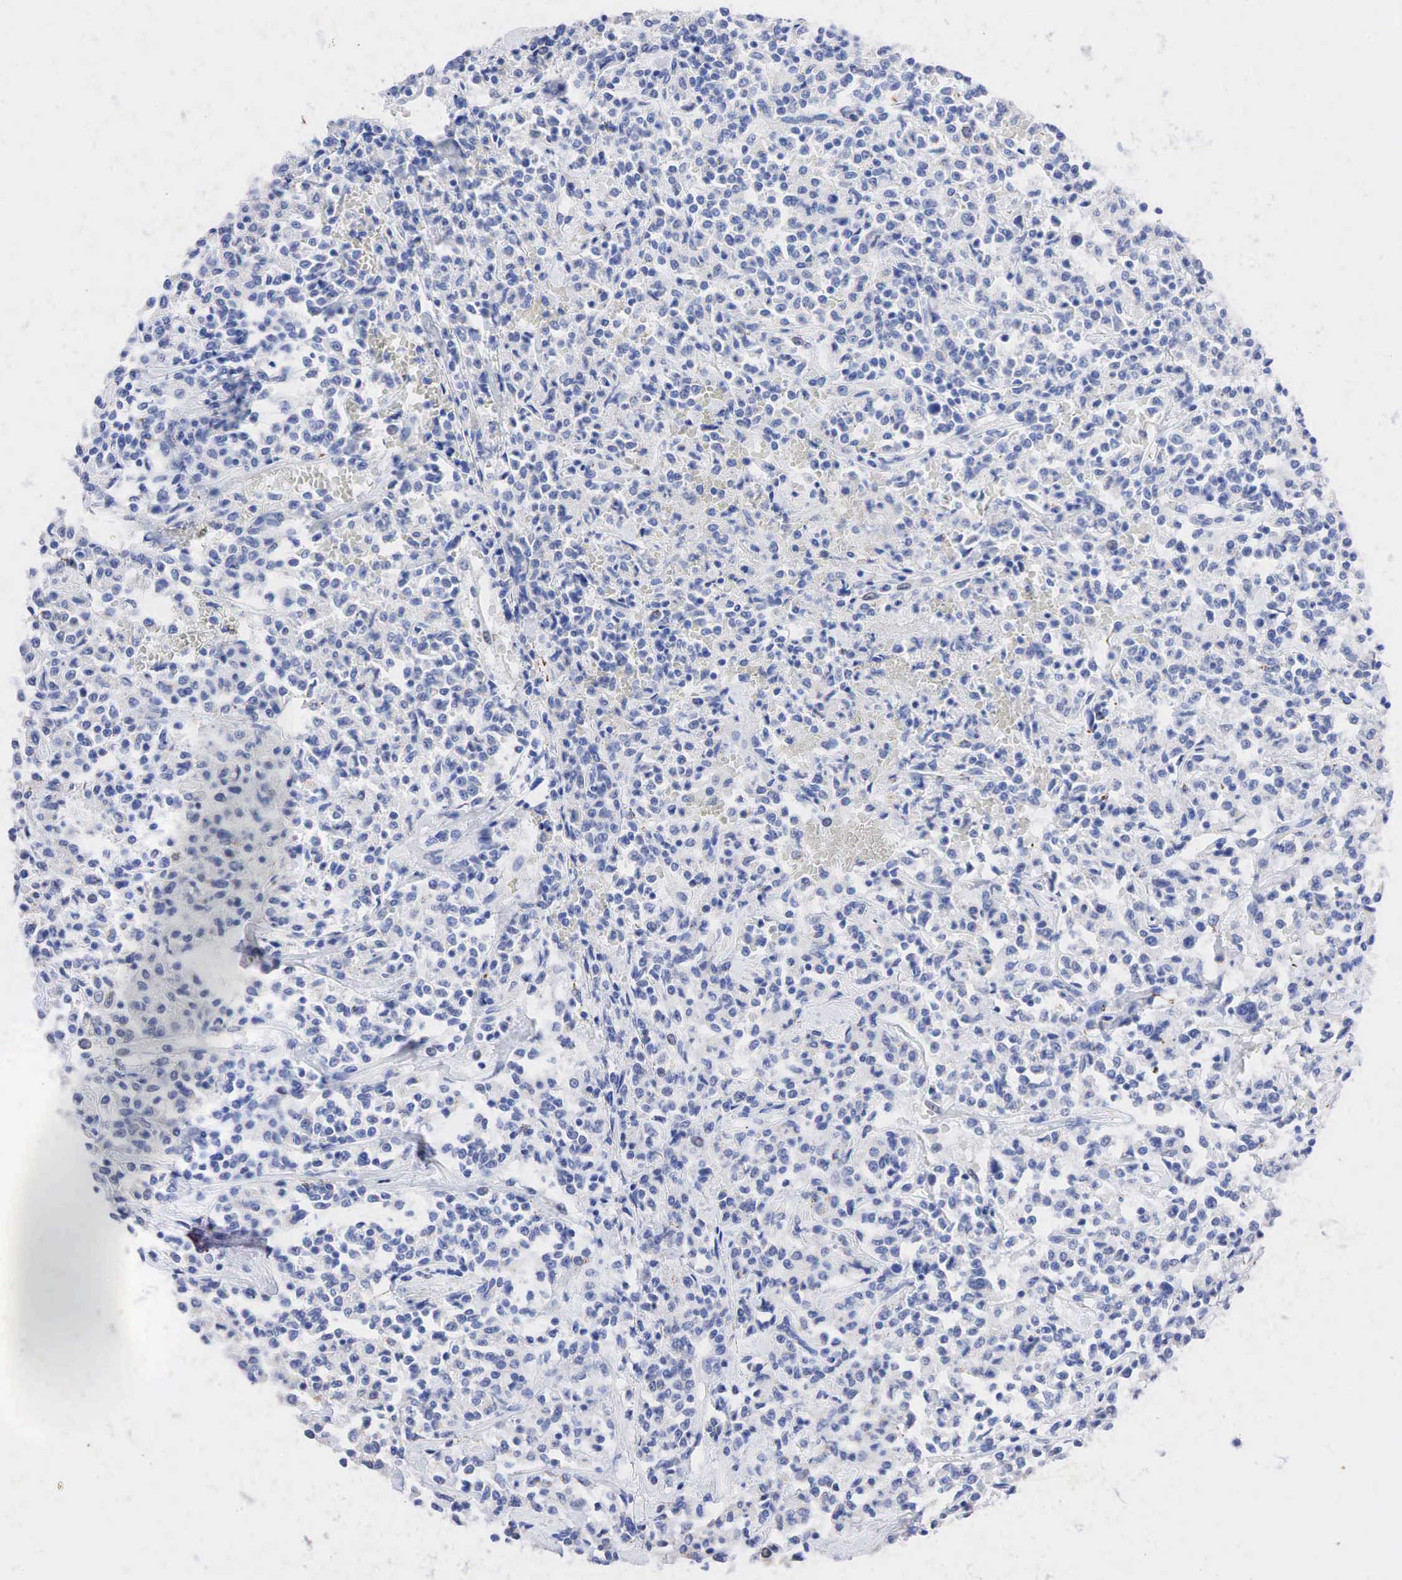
{"staining": {"intensity": "negative", "quantity": "none", "location": "none"}, "tissue": "lymphoma", "cell_type": "Tumor cells", "image_type": "cancer", "snomed": [{"axis": "morphology", "description": "Malignant lymphoma, non-Hodgkin's type, Low grade"}, {"axis": "topography", "description": "Small intestine"}], "caption": "Image shows no significant protein staining in tumor cells of lymphoma.", "gene": "SYP", "patient": {"sex": "female", "age": 59}}